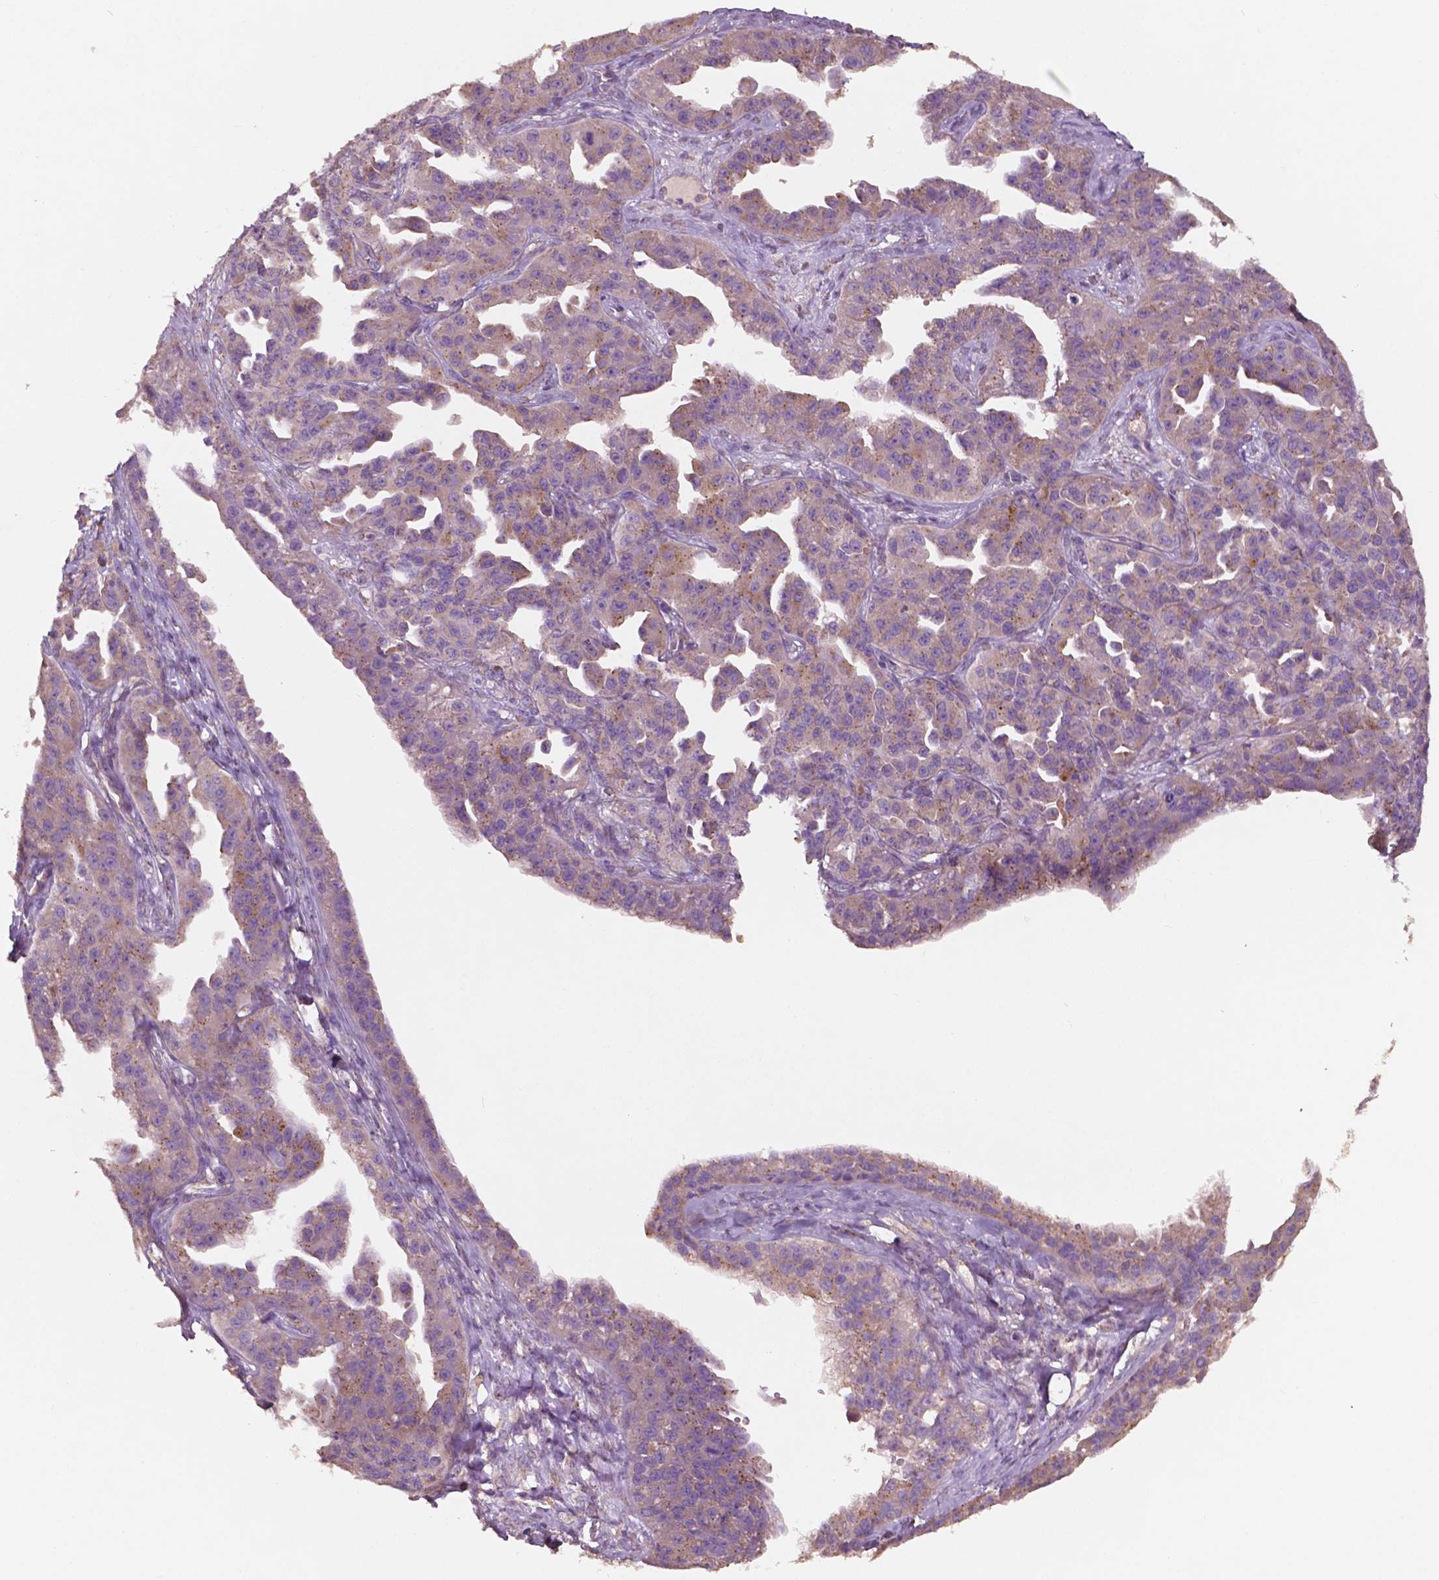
{"staining": {"intensity": "weak", "quantity": "<25%", "location": "cytoplasmic/membranous"}, "tissue": "ovarian cancer", "cell_type": "Tumor cells", "image_type": "cancer", "snomed": [{"axis": "morphology", "description": "Cystadenocarcinoma, serous, NOS"}, {"axis": "topography", "description": "Ovary"}], "caption": "Immunohistochemical staining of human ovarian serous cystadenocarcinoma shows no significant positivity in tumor cells.", "gene": "CHPT1", "patient": {"sex": "female", "age": 75}}